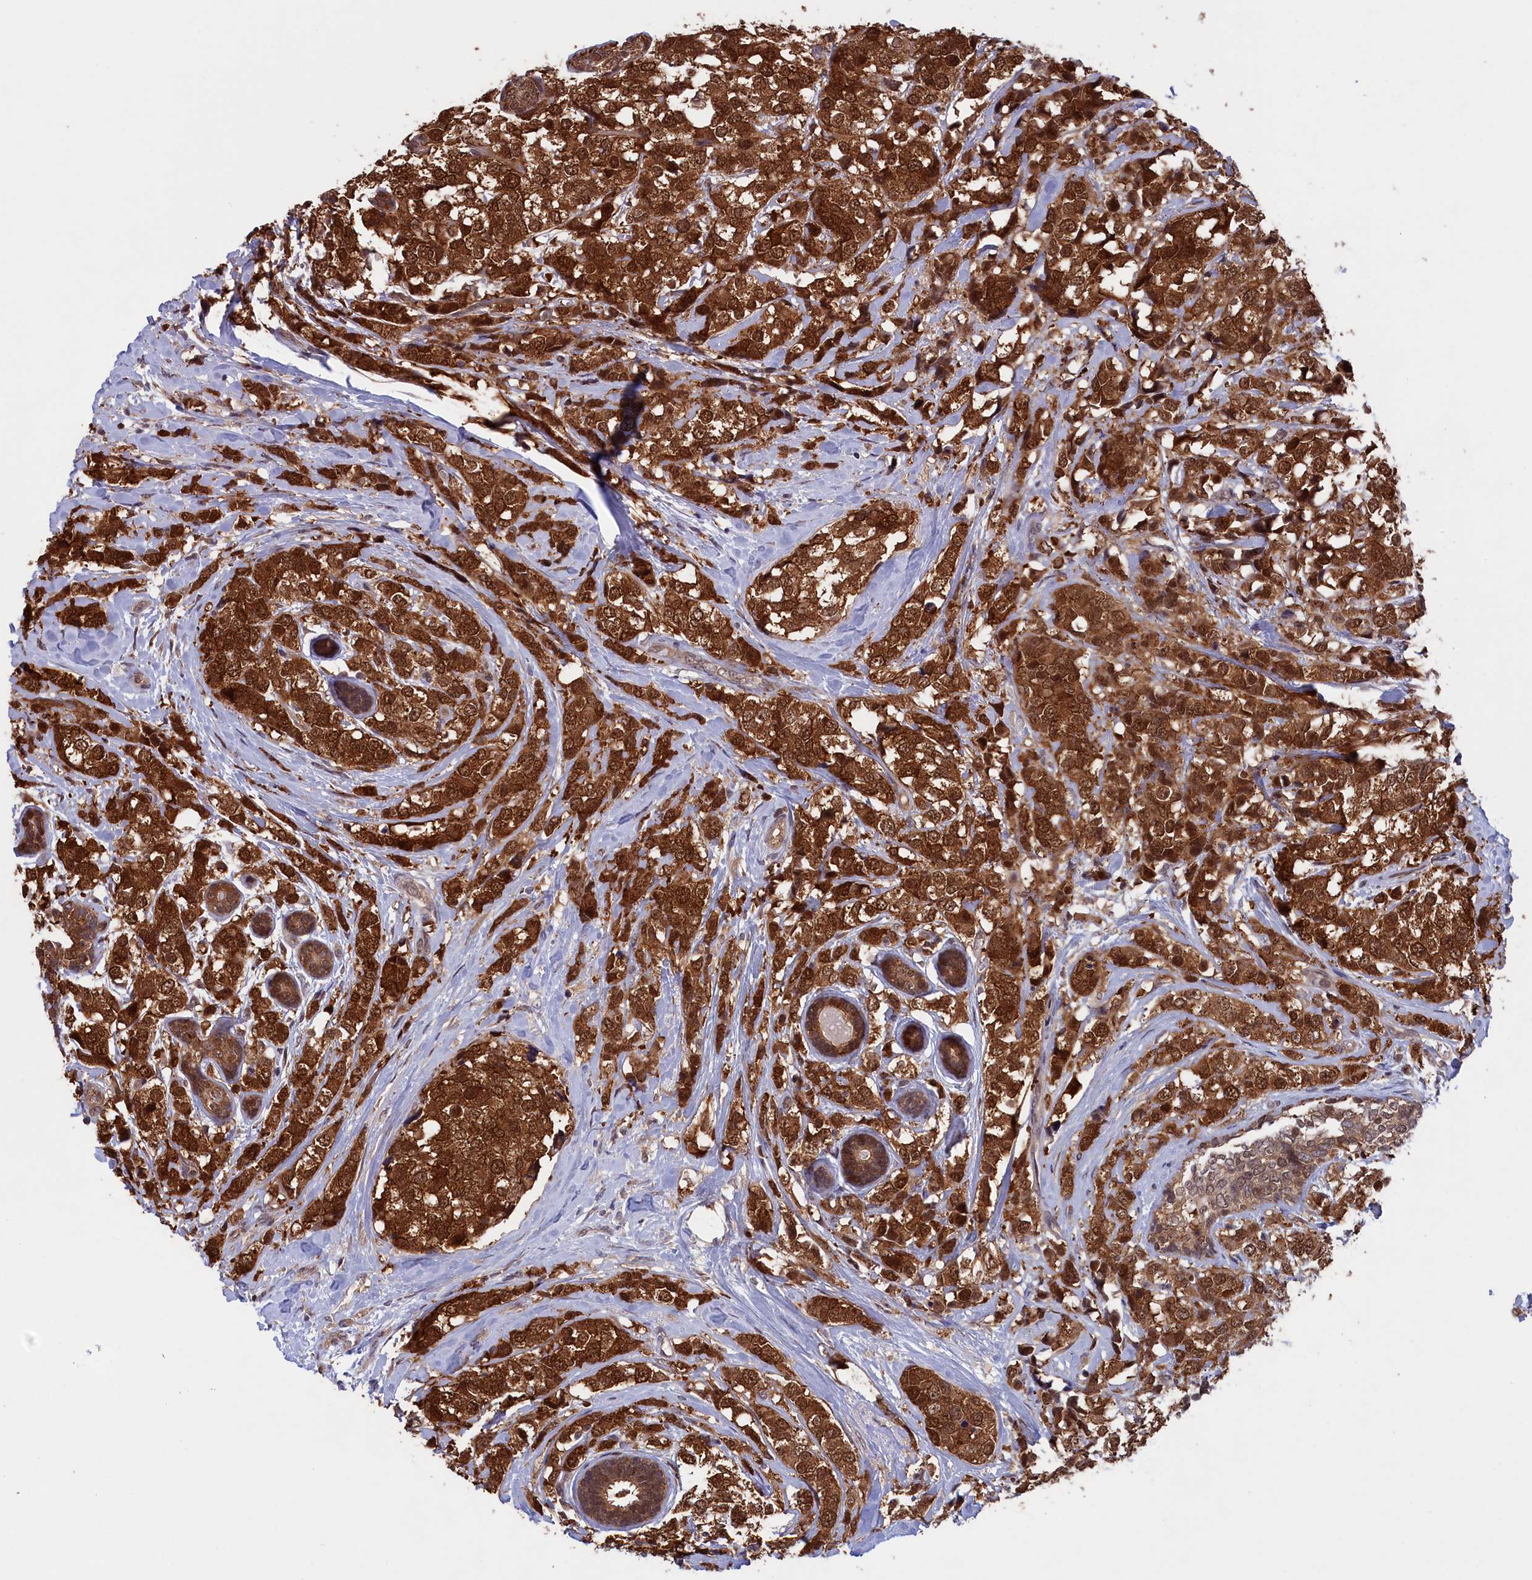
{"staining": {"intensity": "strong", "quantity": ">75%", "location": "cytoplasmic/membranous,nuclear"}, "tissue": "breast cancer", "cell_type": "Tumor cells", "image_type": "cancer", "snomed": [{"axis": "morphology", "description": "Lobular carcinoma"}, {"axis": "topography", "description": "Breast"}], "caption": "A high amount of strong cytoplasmic/membranous and nuclear expression is identified in approximately >75% of tumor cells in lobular carcinoma (breast) tissue.", "gene": "JPT2", "patient": {"sex": "female", "age": 59}}